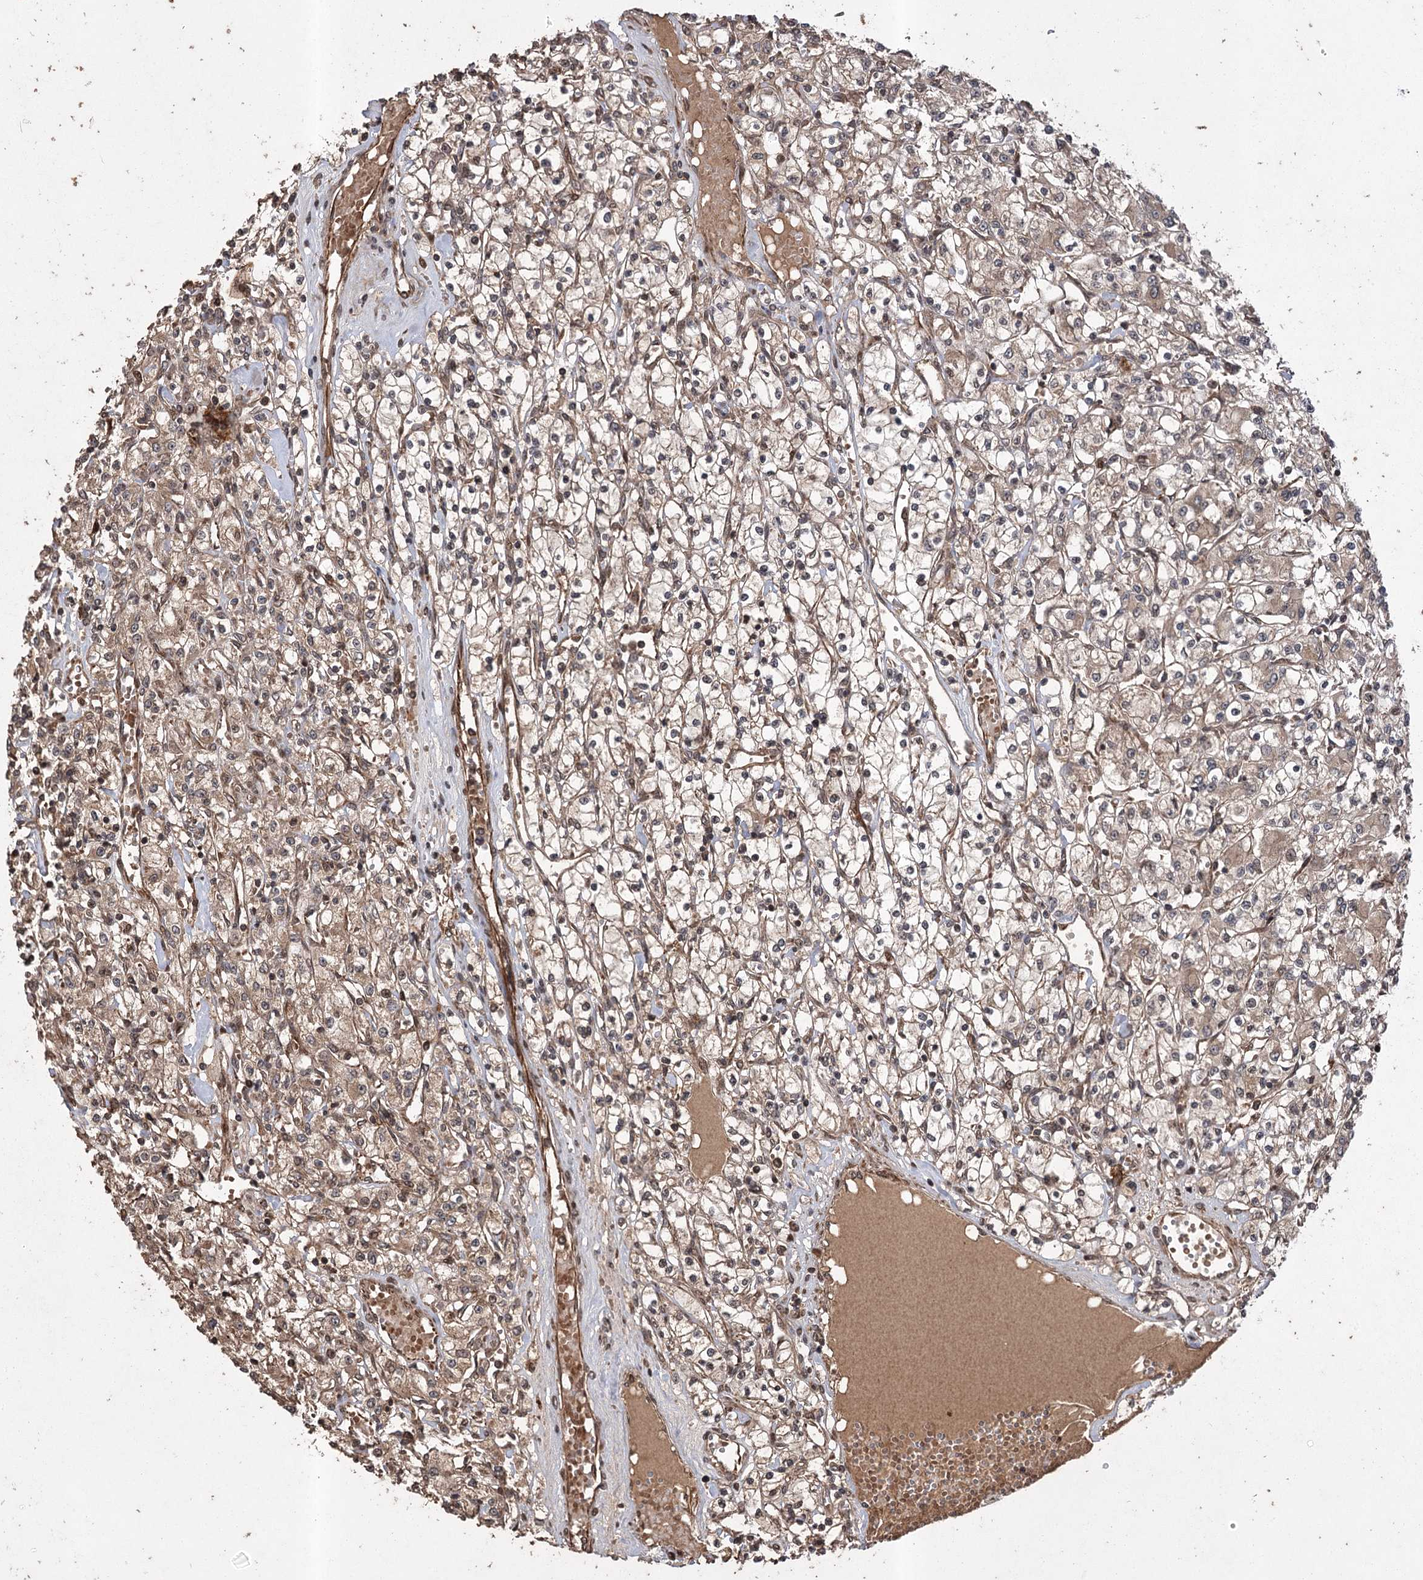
{"staining": {"intensity": "weak", "quantity": ">75%", "location": "cytoplasmic/membranous"}, "tissue": "renal cancer", "cell_type": "Tumor cells", "image_type": "cancer", "snomed": [{"axis": "morphology", "description": "Adenocarcinoma, NOS"}, {"axis": "topography", "description": "Kidney"}], "caption": "This micrograph shows immunohistochemistry staining of adenocarcinoma (renal), with low weak cytoplasmic/membranous staining in about >75% of tumor cells.", "gene": "RPAP3", "patient": {"sex": "female", "age": 59}}